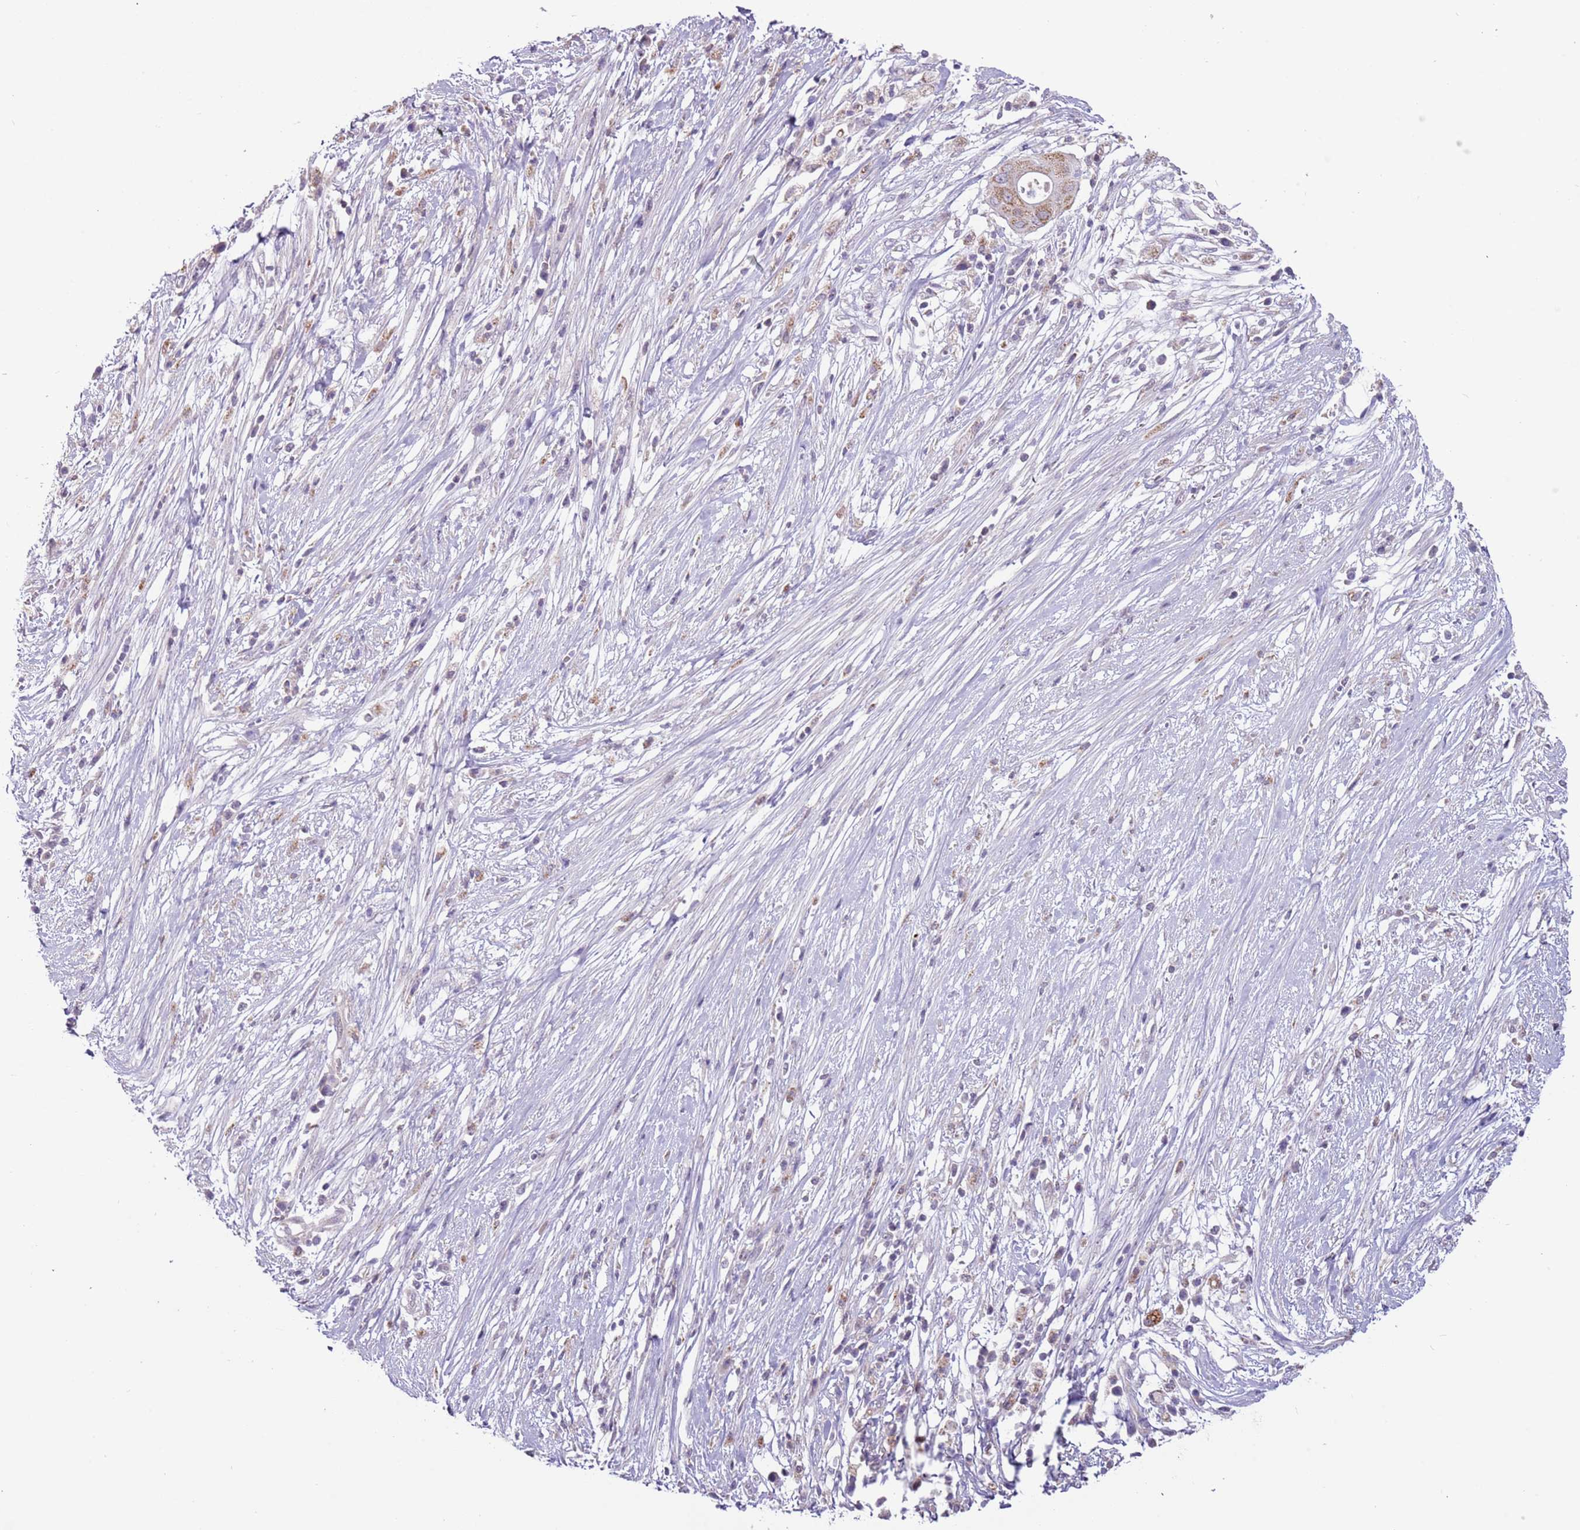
{"staining": {"intensity": "weak", "quantity": ">75%", "location": "cytoplasmic/membranous"}, "tissue": "pancreatic cancer", "cell_type": "Tumor cells", "image_type": "cancer", "snomed": [{"axis": "morphology", "description": "Adenocarcinoma, NOS"}, {"axis": "topography", "description": "Pancreas"}], "caption": "Immunohistochemical staining of pancreatic adenocarcinoma shows low levels of weak cytoplasmic/membranous staining in about >75% of tumor cells.", "gene": "MLLT11", "patient": {"sex": "male", "age": 68}}